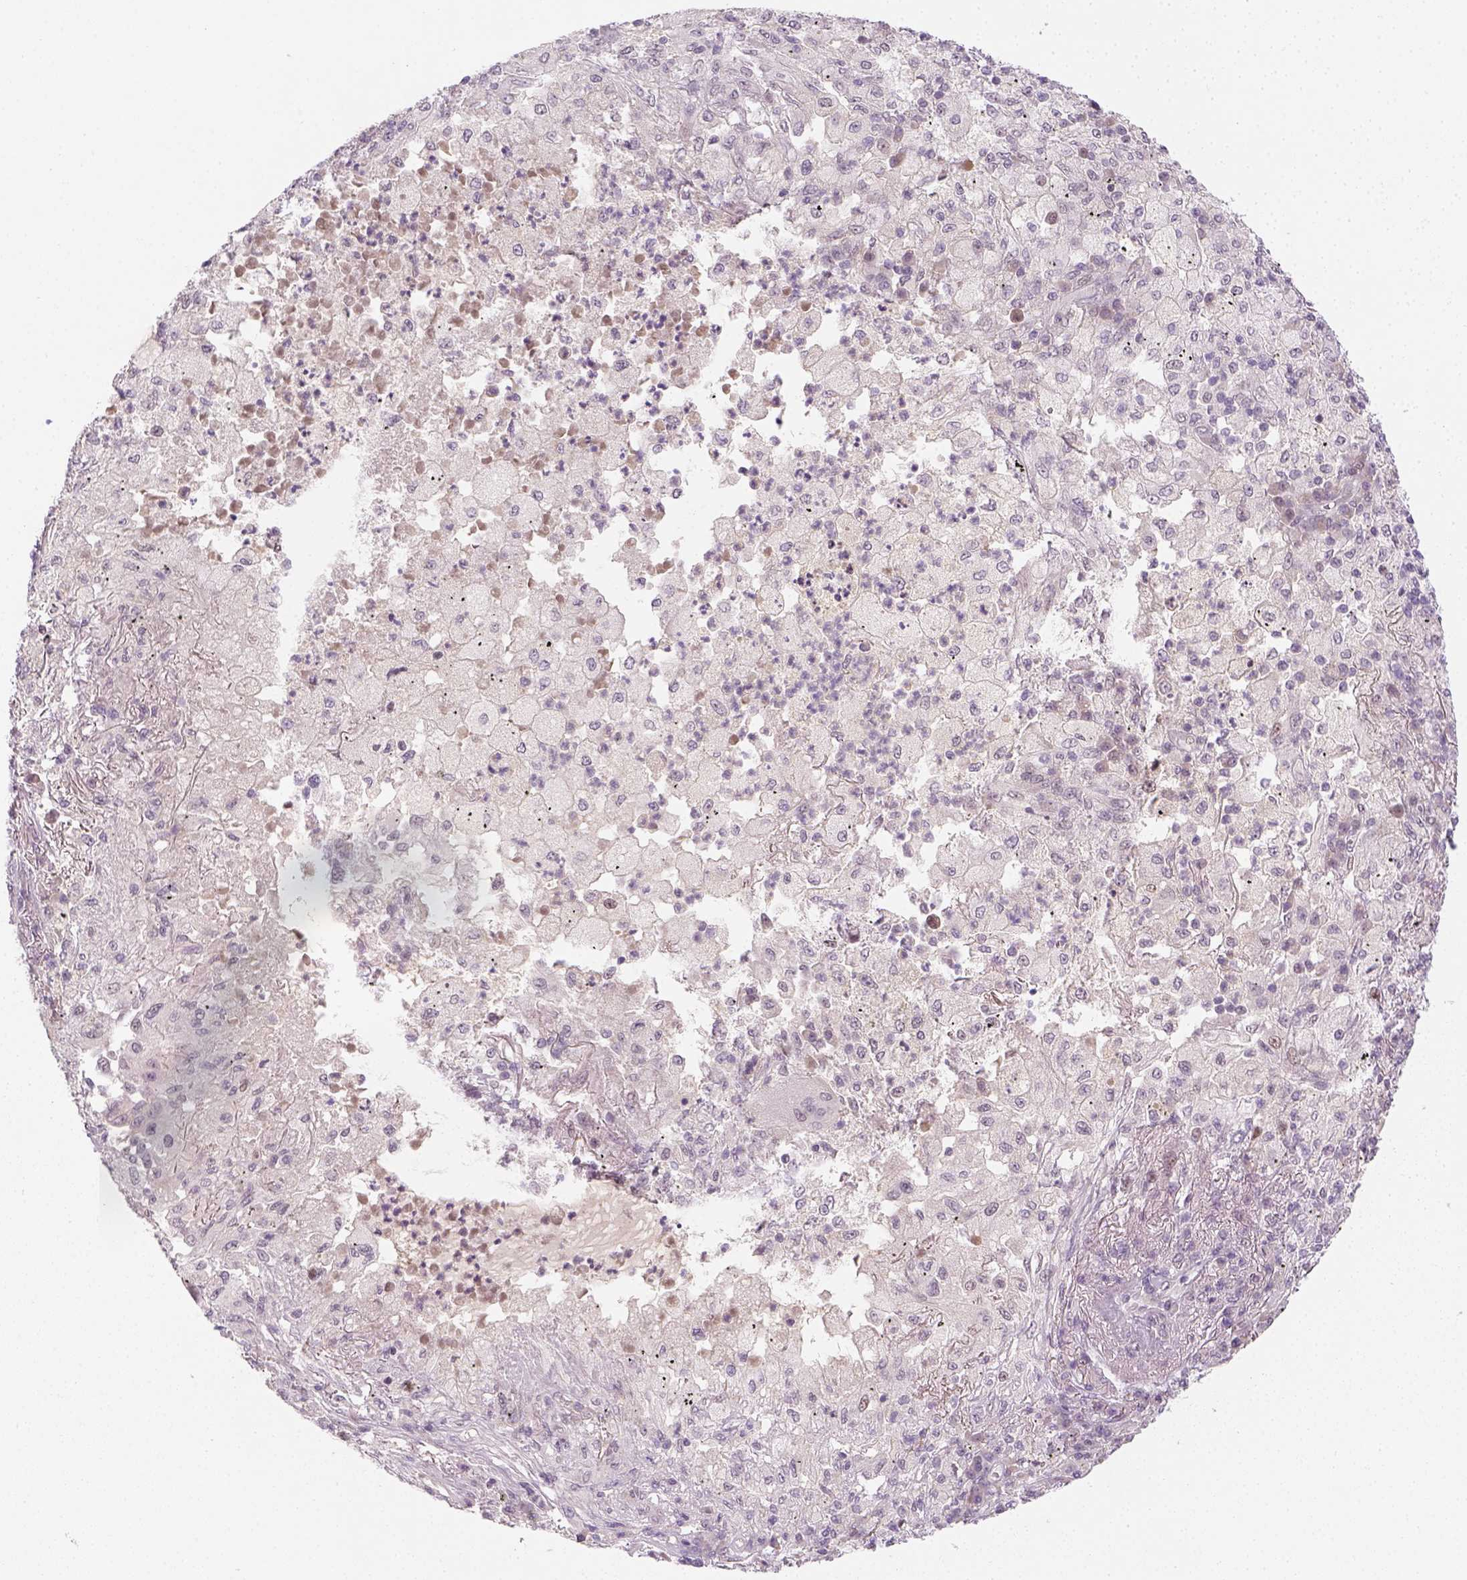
{"staining": {"intensity": "negative", "quantity": "none", "location": "none"}, "tissue": "lung cancer", "cell_type": "Tumor cells", "image_type": "cancer", "snomed": [{"axis": "morphology", "description": "Adenocarcinoma, NOS"}, {"axis": "topography", "description": "Lung"}], "caption": "Tumor cells show no significant positivity in lung cancer (adenocarcinoma). Brightfield microscopy of IHC stained with DAB (brown) and hematoxylin (blue), captured at high magnification.", "gene": "MAGEB3", "patient": {"sex": "female", "age": 73}}